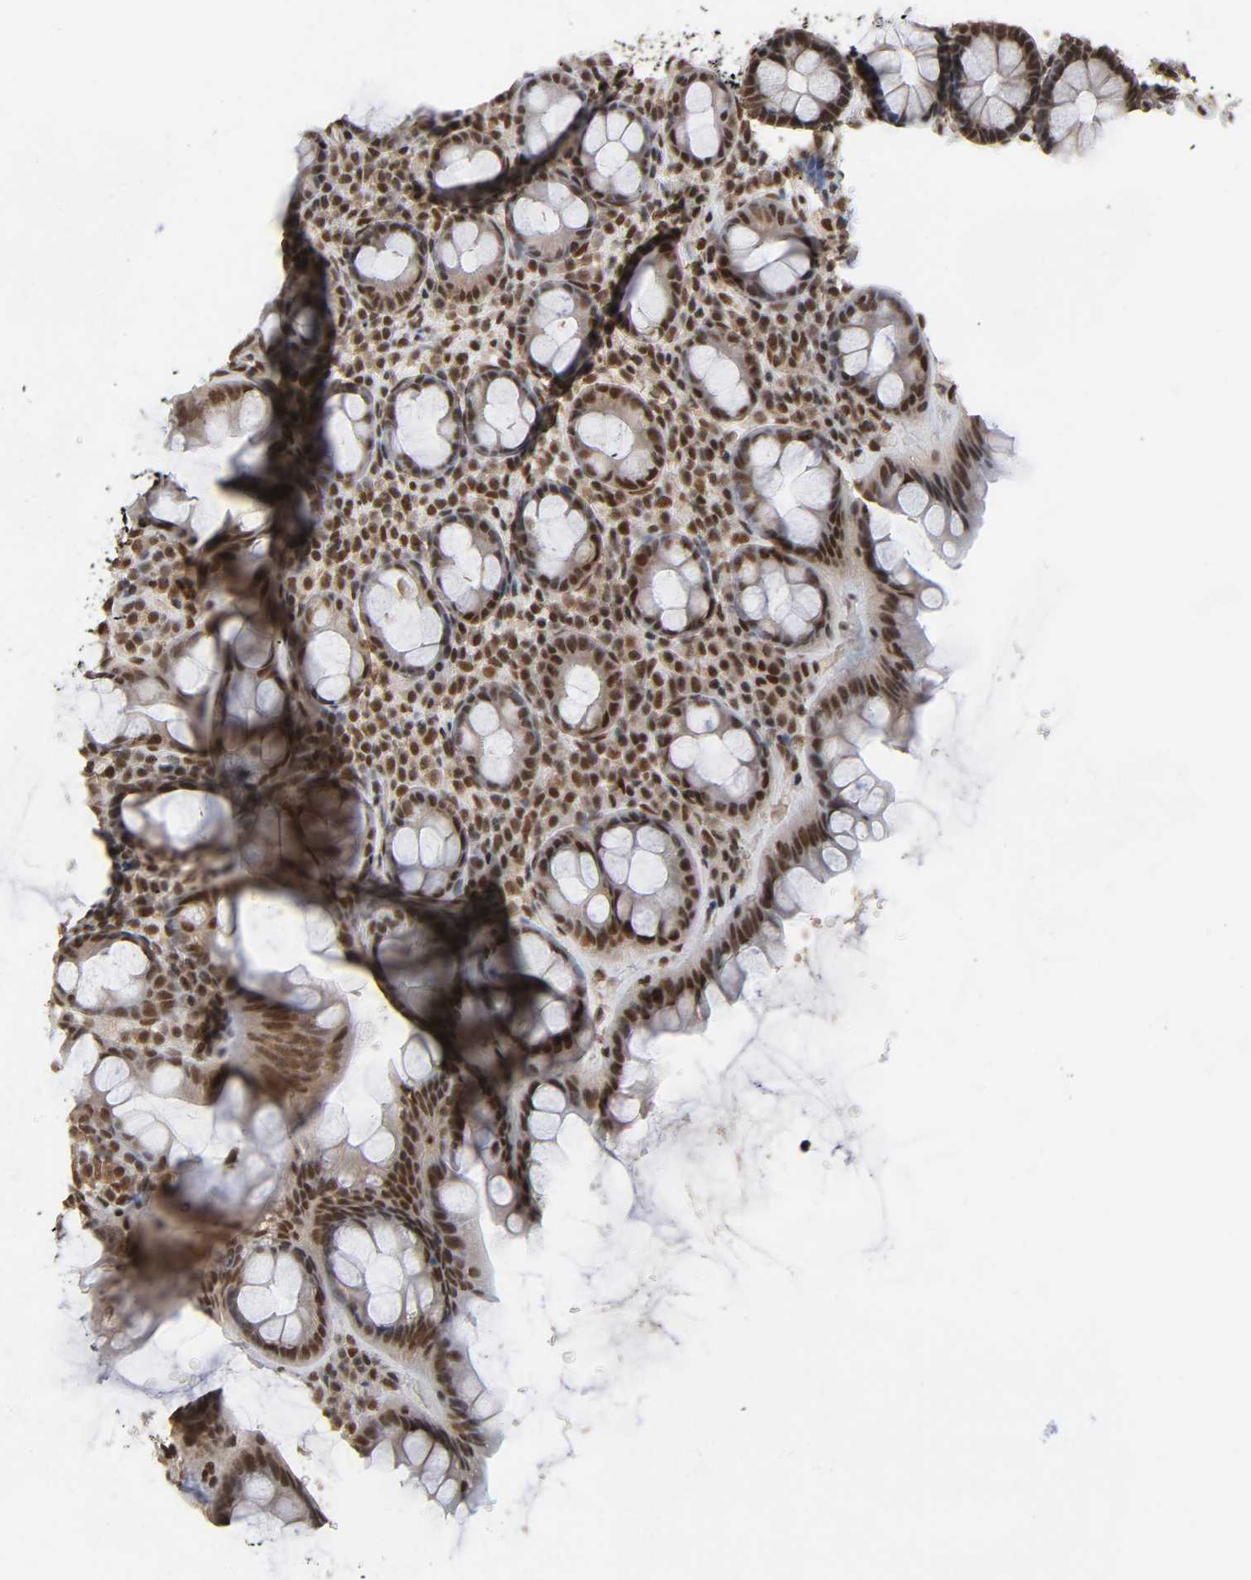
{"staining": {"intensity": "strong", "quantity": "25%-75%", "location": "cytoplasmic/membranous,nuclear"}, "tissue": "rectum", "cell_type": "Glandular cells", "image_type": "normal", "snomed": [{"axis": "morphology", "description": "Normal tissue, NOS"}, {"axis": "topography", "description": "Rectum"}], "caption": "High-magnification brightfield microscopy of benign rectum stained with DAB (brown) and counterstained with hematoxylin (blue). glandular cells exhibit strong cytoplasmic/membranous,nuclear positivity is appreciated in about25%-75% of cells.", "gene": "ZNF384", "patient": {"sex": "male", "age": 92}}